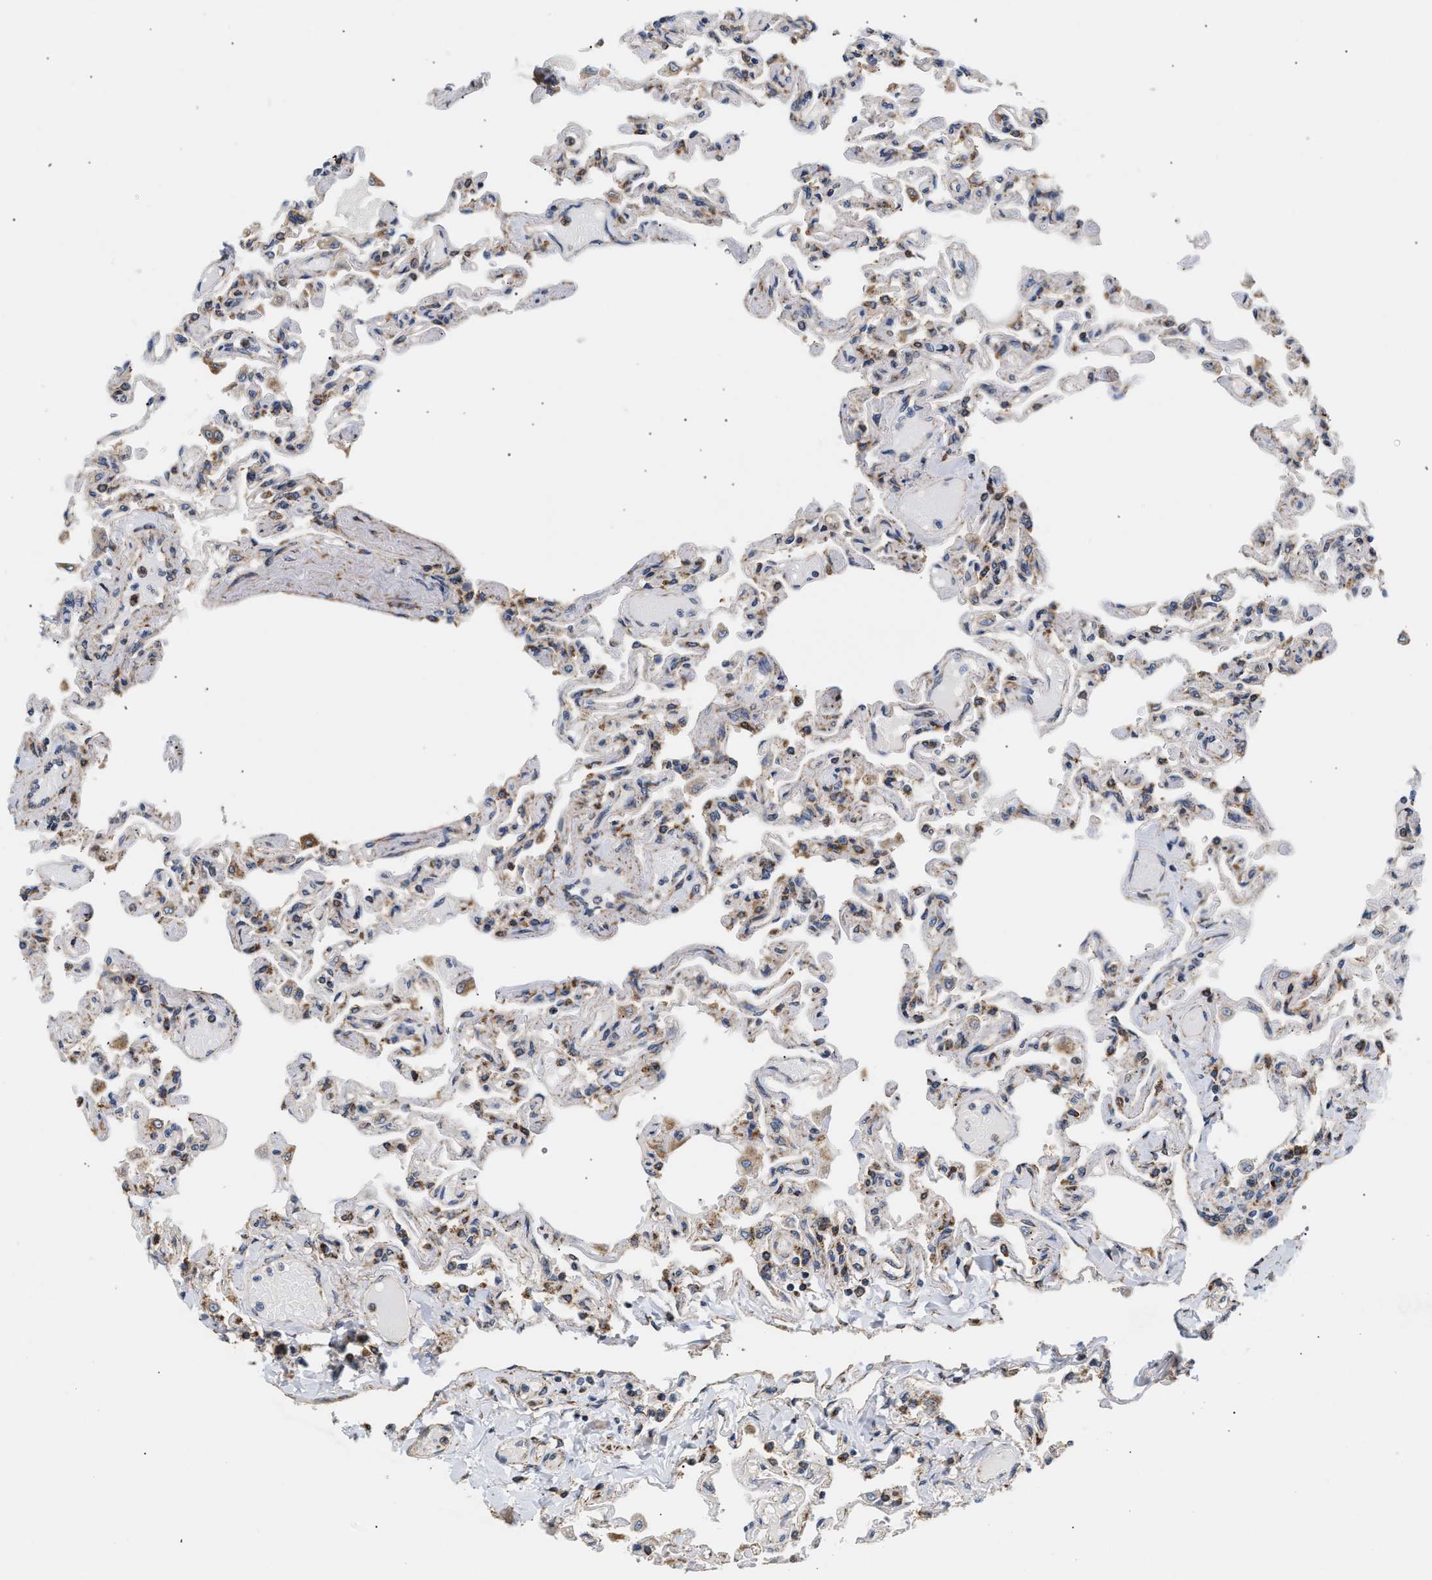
{"staining": {"intensity": "moderate", "quantity": "25%-75%", "location": "cytoplasmic/membranous"}, "tissue": "lung", "cell_type": "Alveolar cells", "image_type": "normal", "snomed": [{"axis": "morphology", "description": "Normal tissue, NOS"}, {"axis": "topography", "description": "Lung"}], "caption": "Immunohistochemistry (IHC) (DAB (3,3'-diaminobenzidine)) staining of unremarkable lung exhibits moderate cytoplasmic/membranous protein positivity in approximately 25%-75% of alveolar cells.", "gene": "TMEM168", "patient": {"sex": "male", "age": 21}}